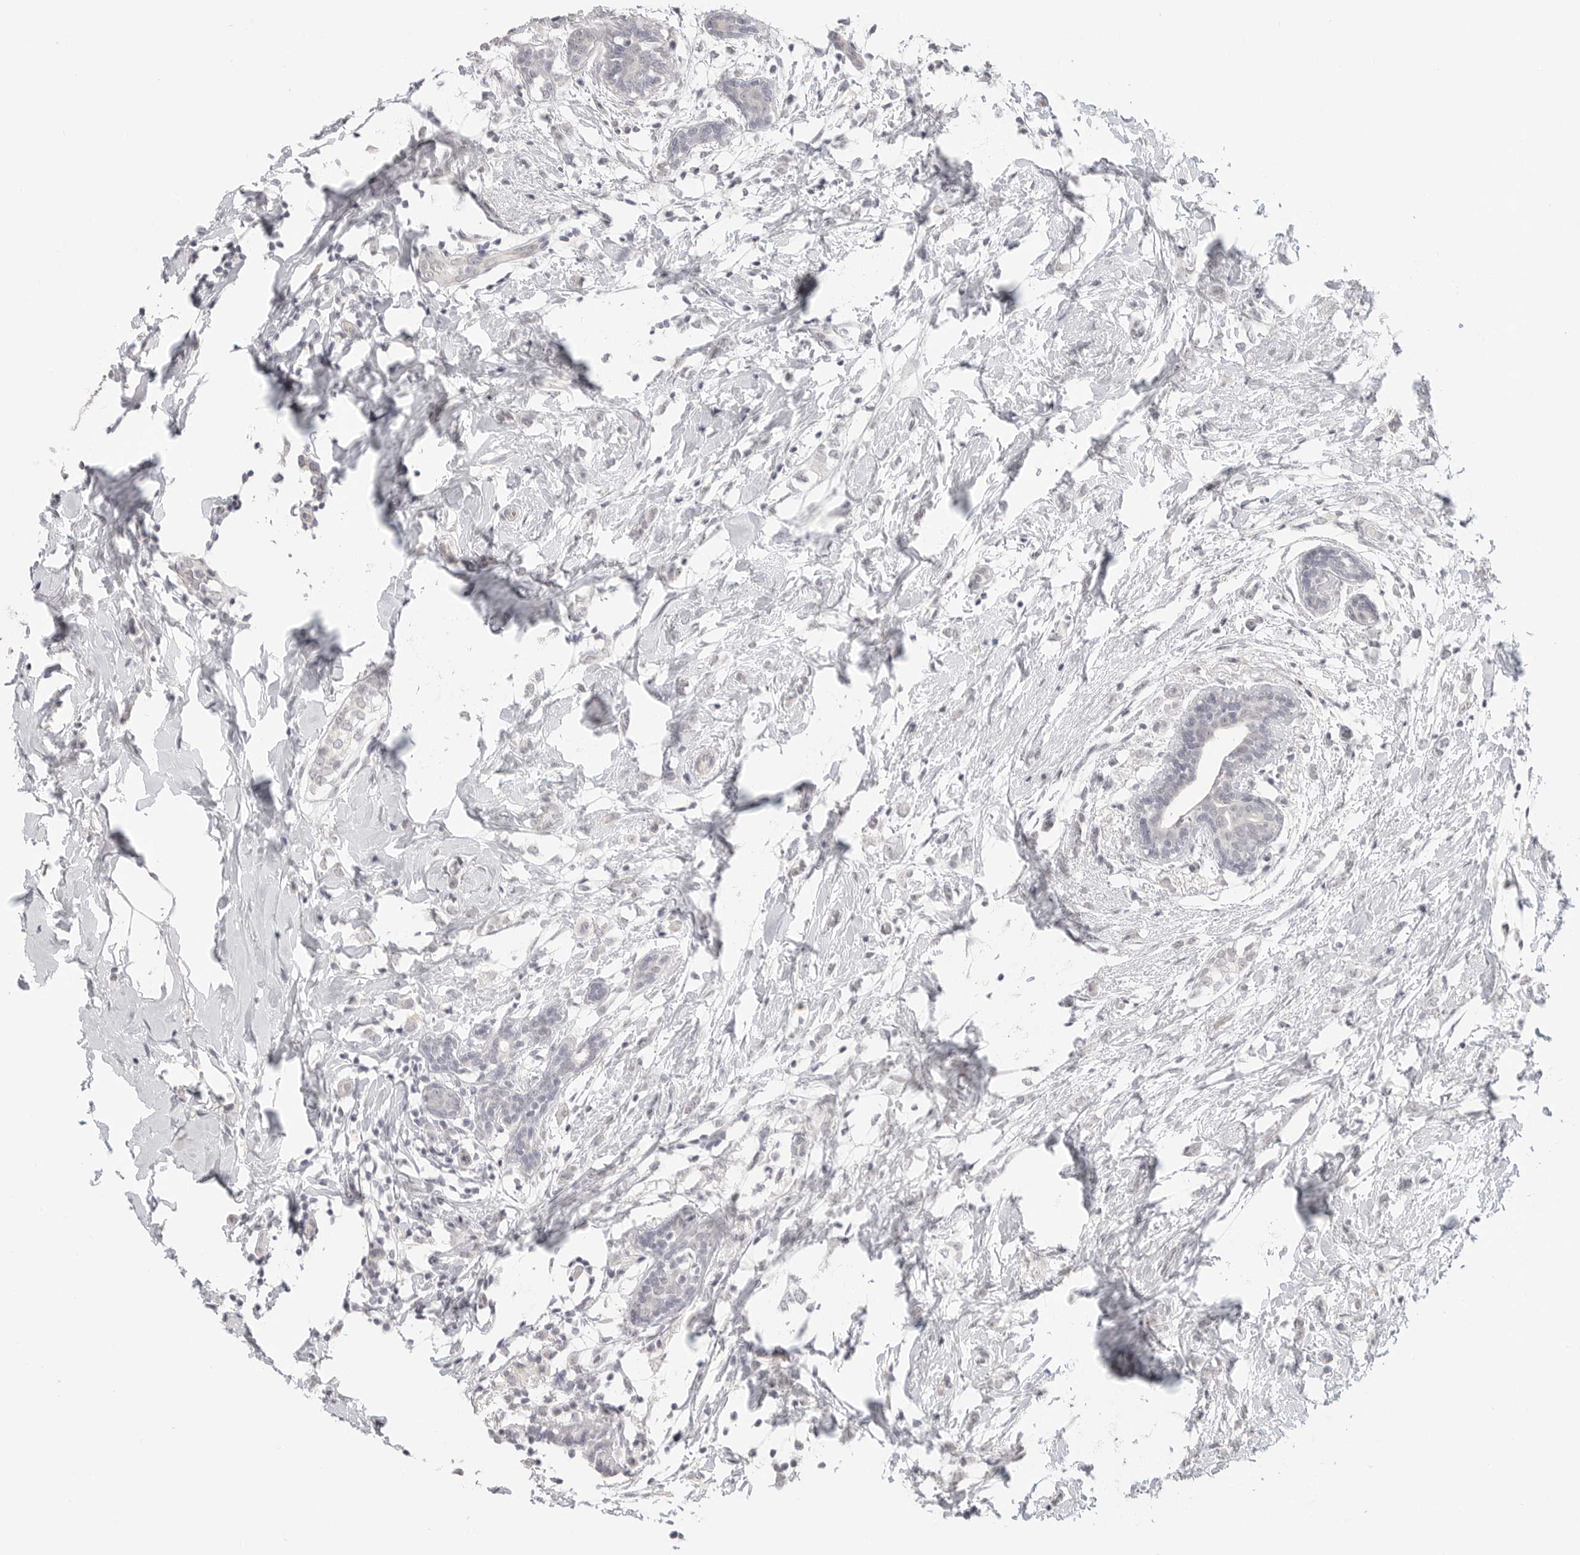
{"staining": {"intensity": "negative", "quantity": "none", "location": "none"}, "tissue": "breast cancer", "cell_type": "Tumor cells", "image_type": "cancer", "snomed": [{"axis": "morphology", "description": "Normal tissue, NOS"}, {"axis": "morphology", "description": "Lobular carcinoma"}, {"axis": "topography", "description": "Breast"}], "caption": "Immunohistochemistry (IHC) image of human breast cancer (lobular carcinoma) stained for a protein (brown), which shows no staining in tumor cells.", "gene": "KLK11", "patient": {"sex": "female", "age": 47}}